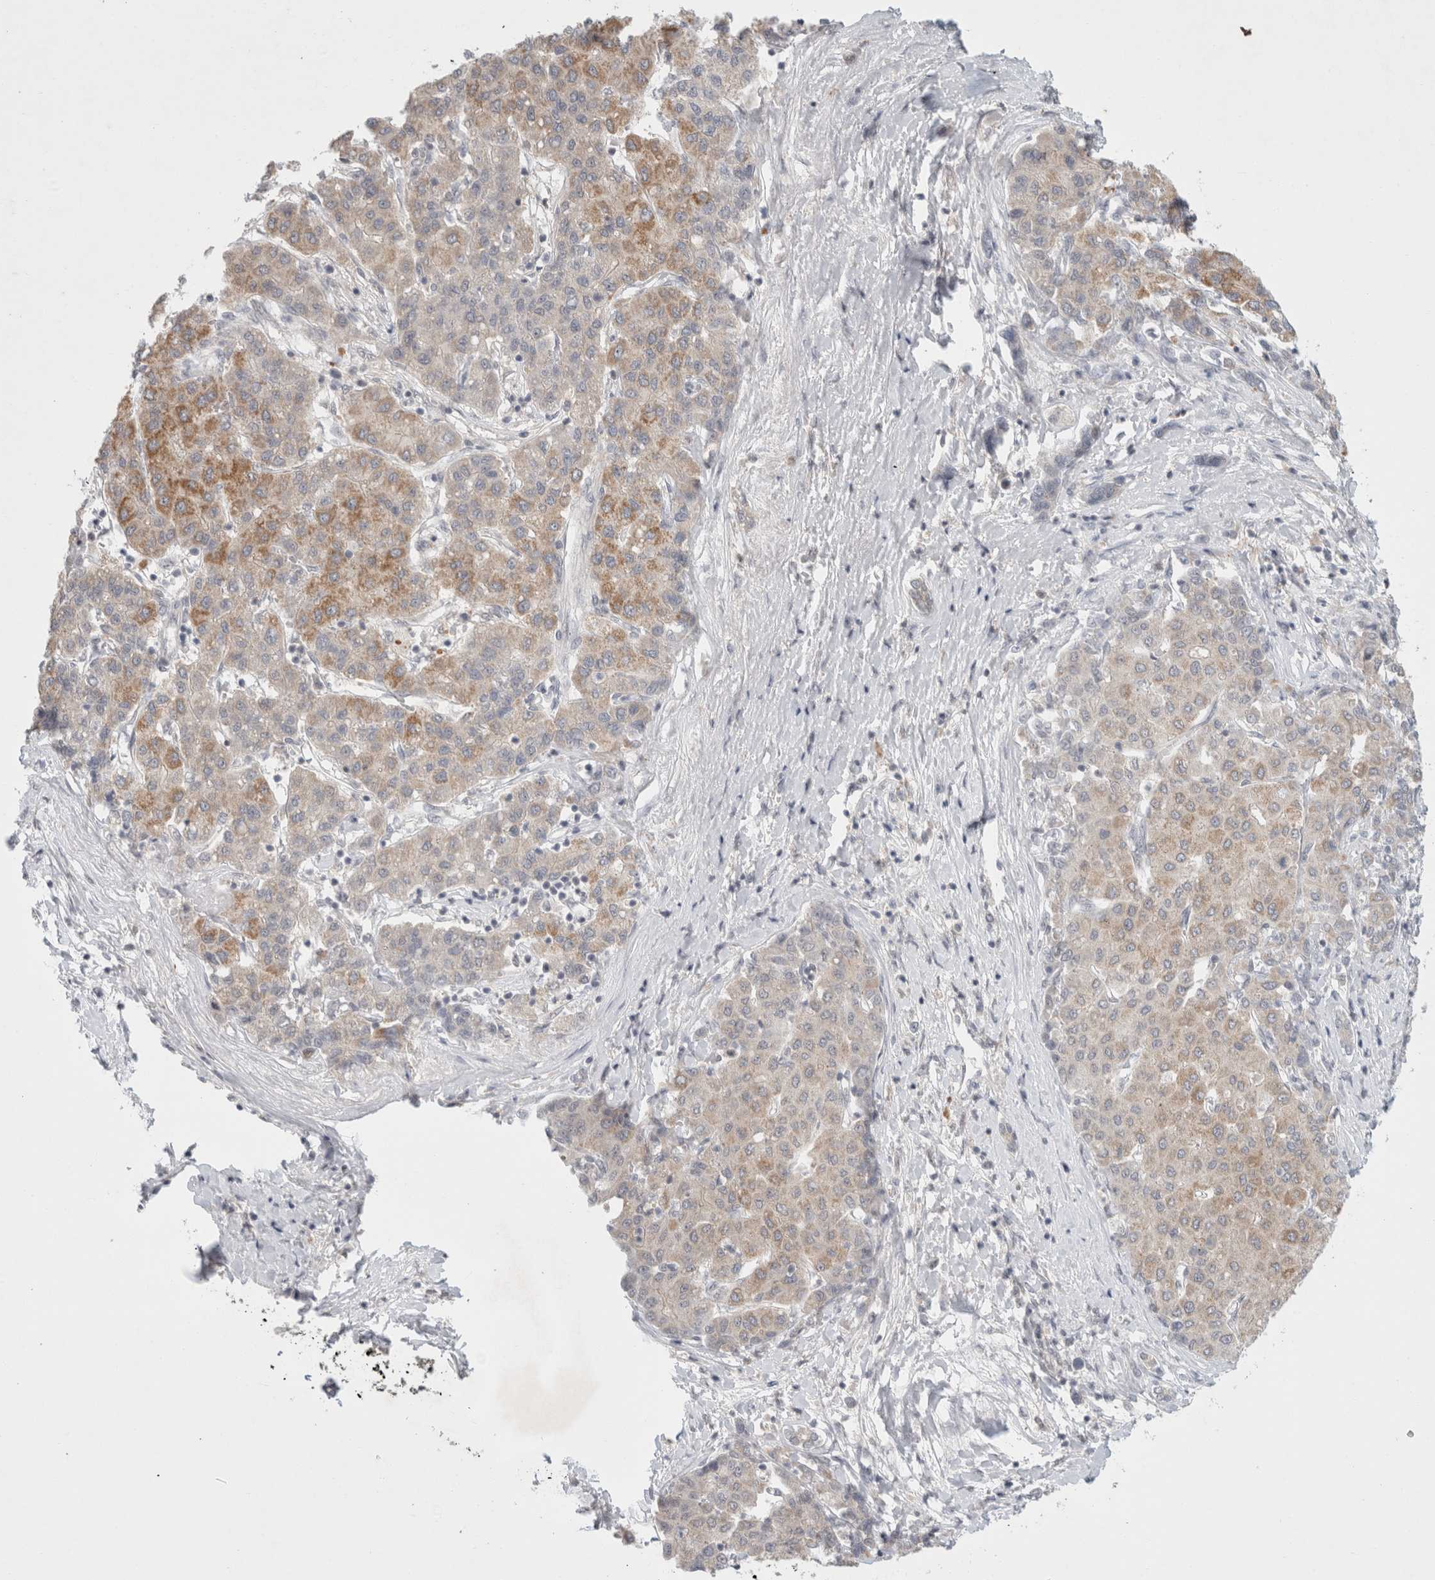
{"staining": {"intensity": "moderate", "quantity": "<25%", "location": "cytoplasmic/membranous"}, "tissue": "liver cancer", "cell_type": "Tumor cells", "image_type": "cancer", "snomed": [{"axis": "morphology", "description": "Carcinoma, Hepatocellular, NOS"}, {"axis": "topography", "description": "Liver"}], "caption": "Liver cancer (hepatocellular carcinoma) stained with immunohistochemistry exhibits moderate cytoplasmic/membranous staining in approximately <25% of tumor cells. Nuclei are stained in blue.", "gene": "FBXO42", "patient": {"sex": "male", "age": 65}}